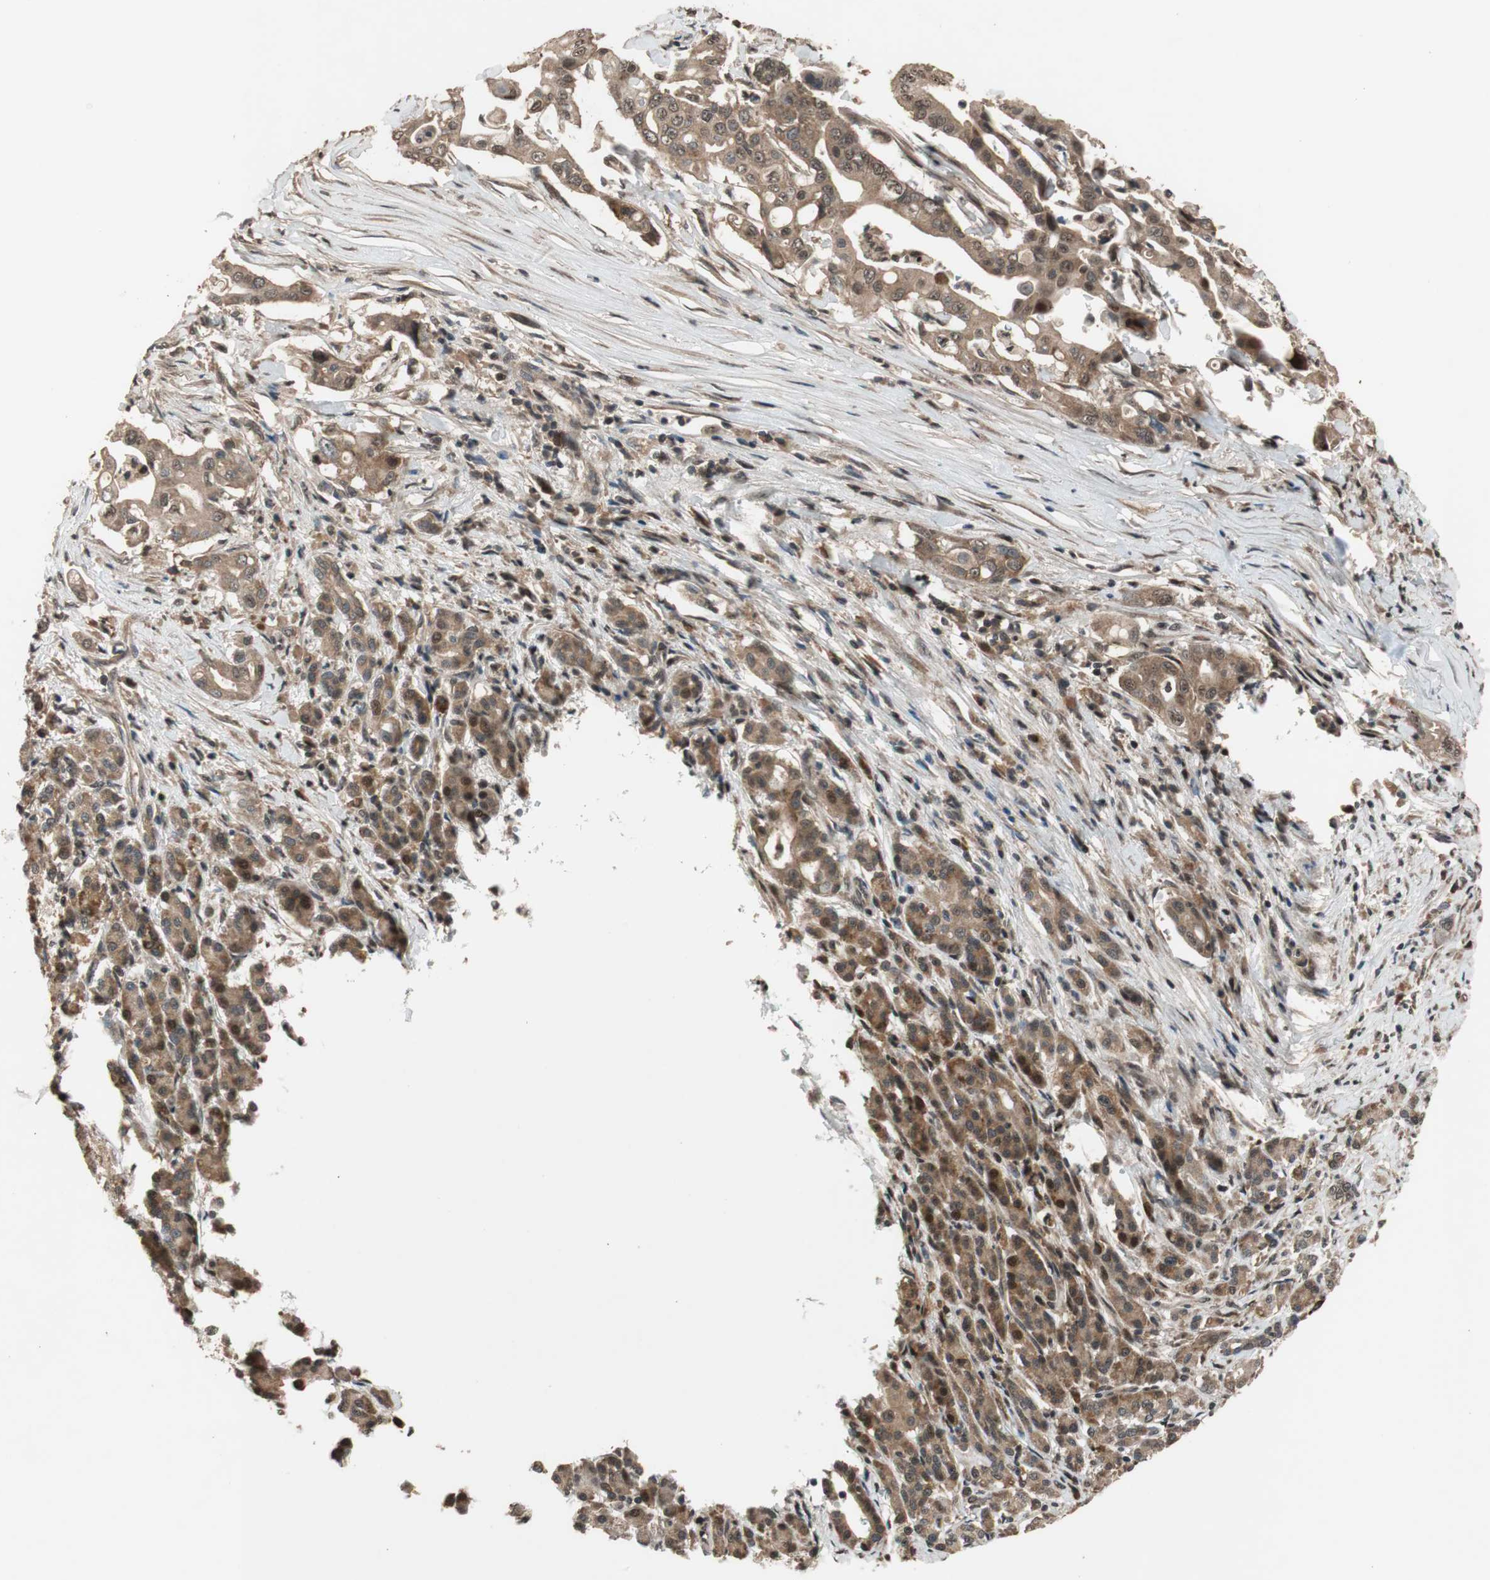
{"staining": {"intensity": "moderate", "quantity": ">75%", "location": "cytoplasmic/membranous"}, "tissue": "pancreatic cancer", "cell_type": "Tumor cells", "image_type": "cancer", "snomed": [{"axis": "morphology", "description": "Normal tissue, NOS"}, {"axis": "topography", "description": "Pancreas"}], "caption": "Human pancreatic cancer stained for a protein (brown) displays moderate cytoplasmic/membranous positive staining in about >75% of tumor cells.", "gene": "TMEM230", "patient": {"sex": "male", "age": 42}}